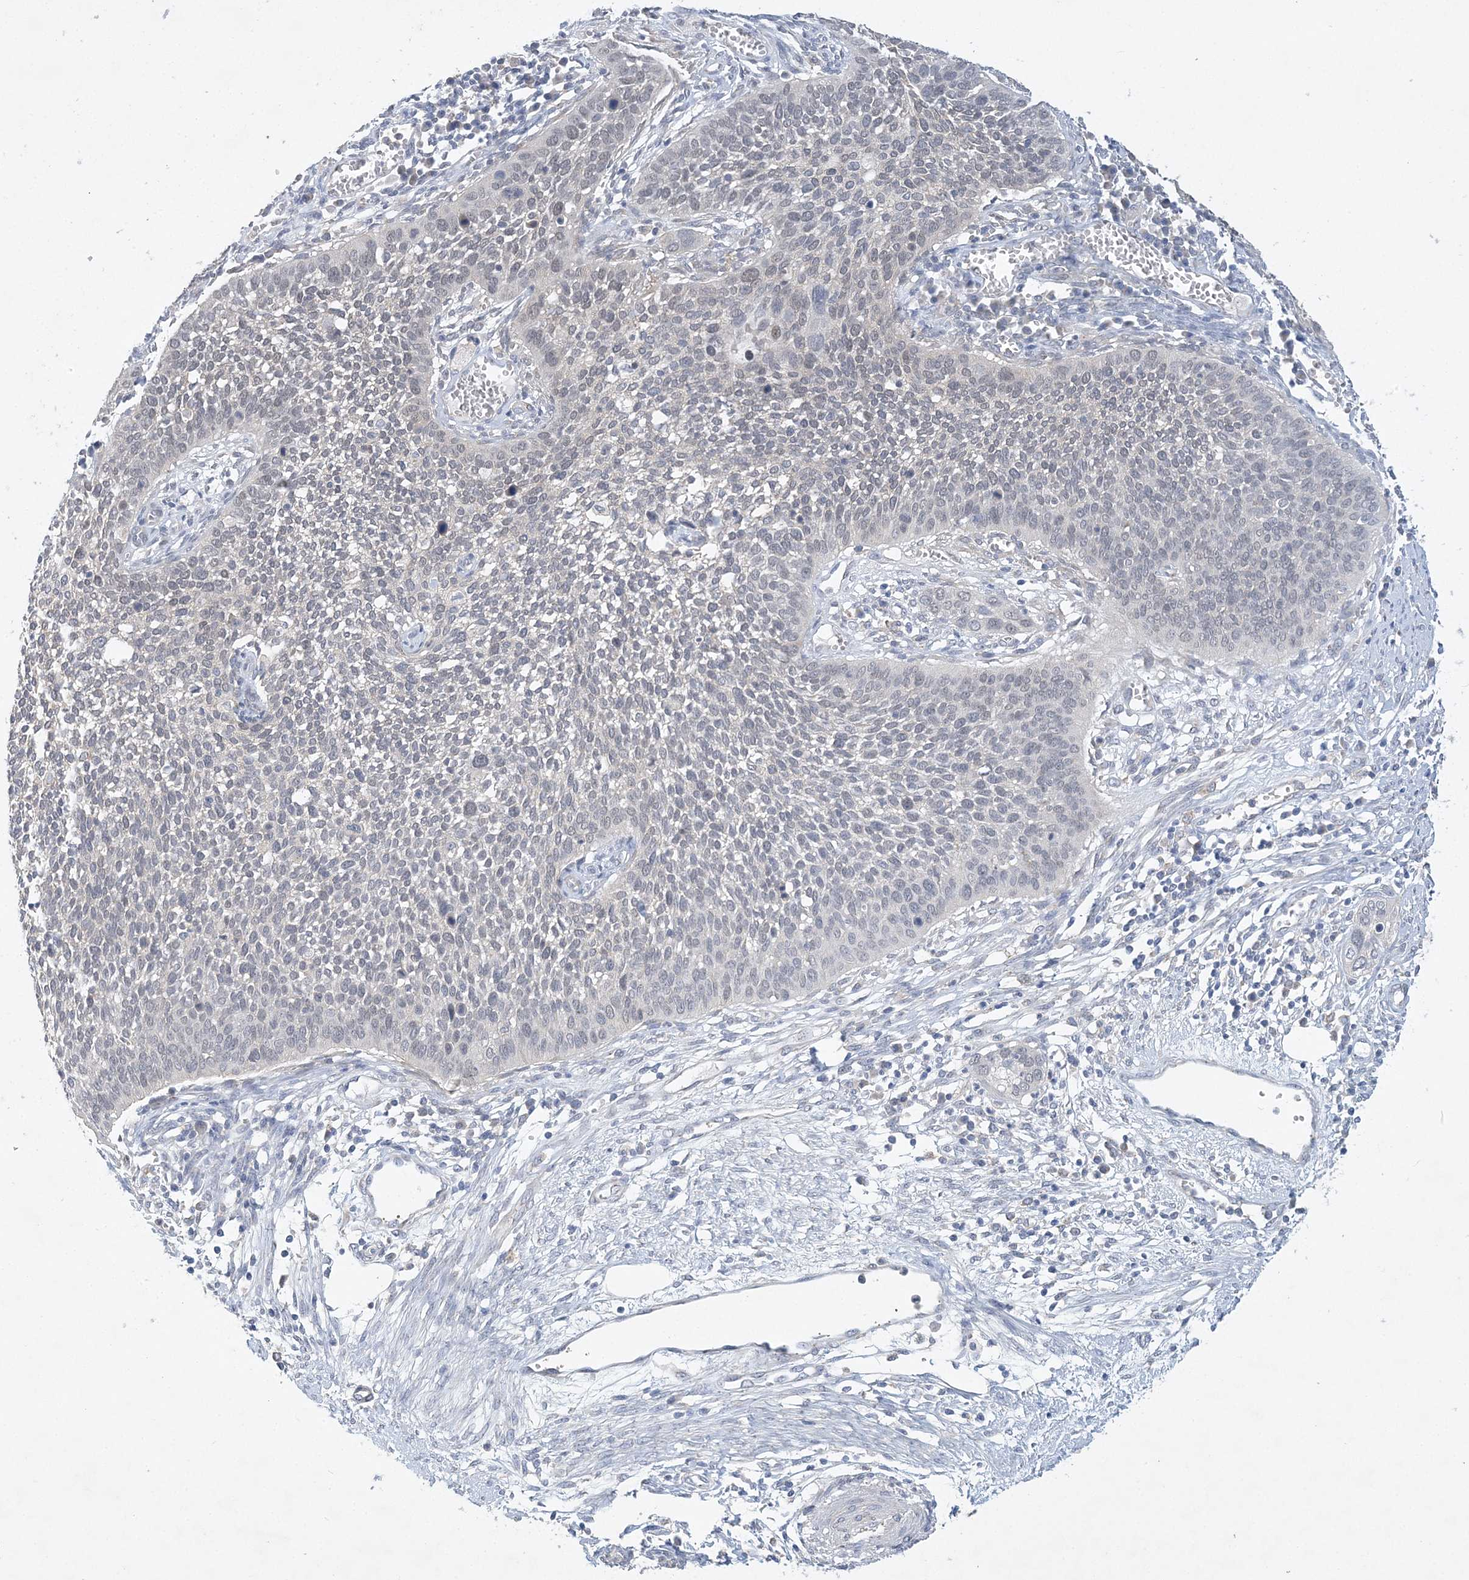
{"staining": {"intensity": "negative", "quantity": "none", "location": "none"}, "tissue": "cervical cancer", "cell_type": "Tumor cells", "image_type": "cancer", "snomed": [{"axis": "morphology", "description": "Squamous cell carcinoma, NOS"}, {"axis": "topography", "description": "Cervix"}], "caption": "This is a image of immunohistochemistry (IHC) staining of cervical cancer, which shows no expression in tumor cells. (DAB (3,3'-diaminobenzidine) IHC with hematoxylin counter stain).", "gene": "ANKRD35", "patient": {"sex": "female", "age": 34}}